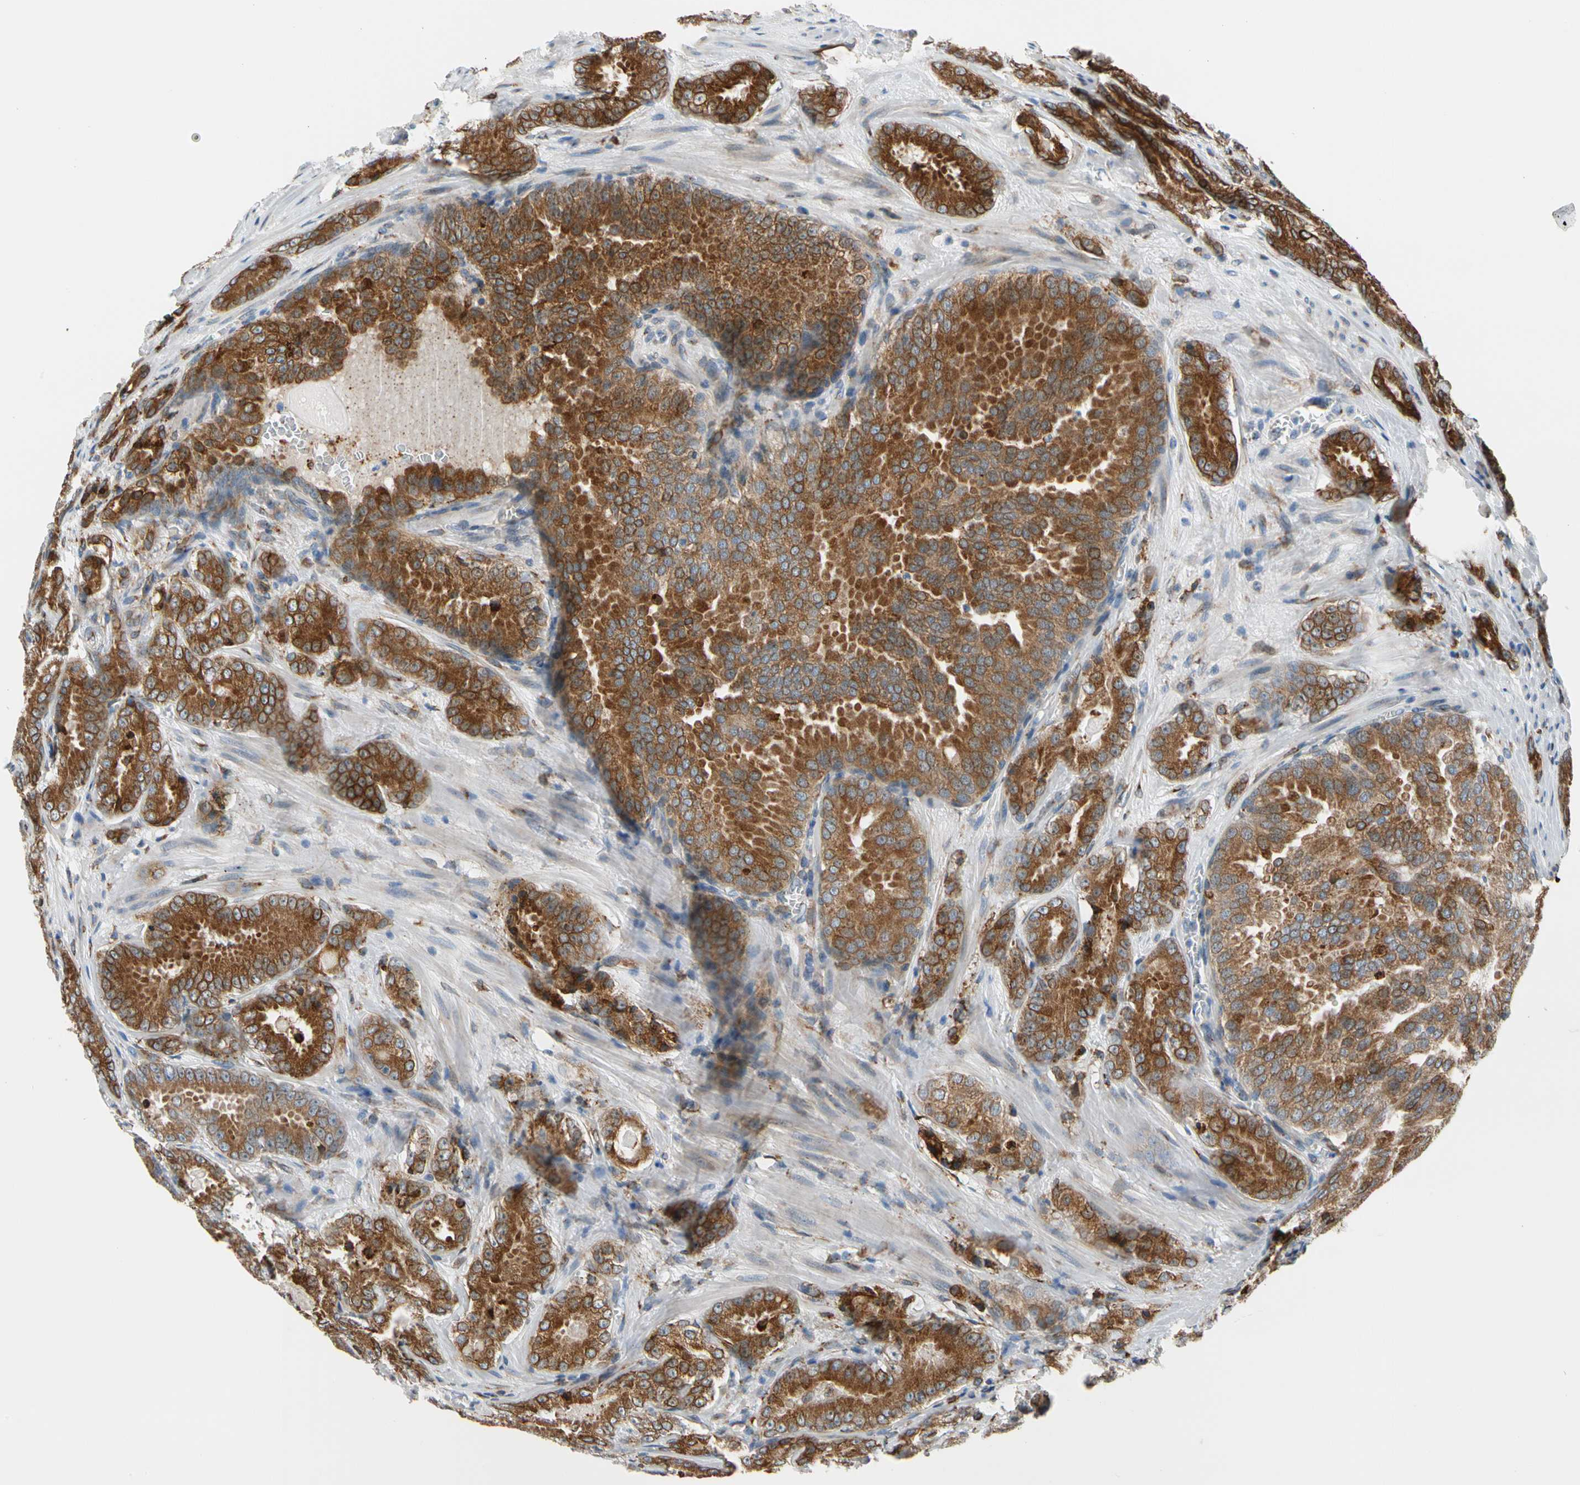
{"staining": {"intensity": "strong", "quantity": ">75%", "location": "cytoplasmic/membranous"}, "tissue": "prostate cancer", "cell_type": "Tumor cells", "image_type": "cancer", "snomed": [{"axis": "morphology", "description": "Adenocarcinoma, High grade"}, {"axis": "topography", "description": "Prostate"}], "caption": "Adenocarcinoma (high-grade) (prostate) tissue displays strong cytoplasmic/membranous expression in about >75% of tumor cells", "gene": "NUCB1", "patient": {"sex": "male", "age": 64}}